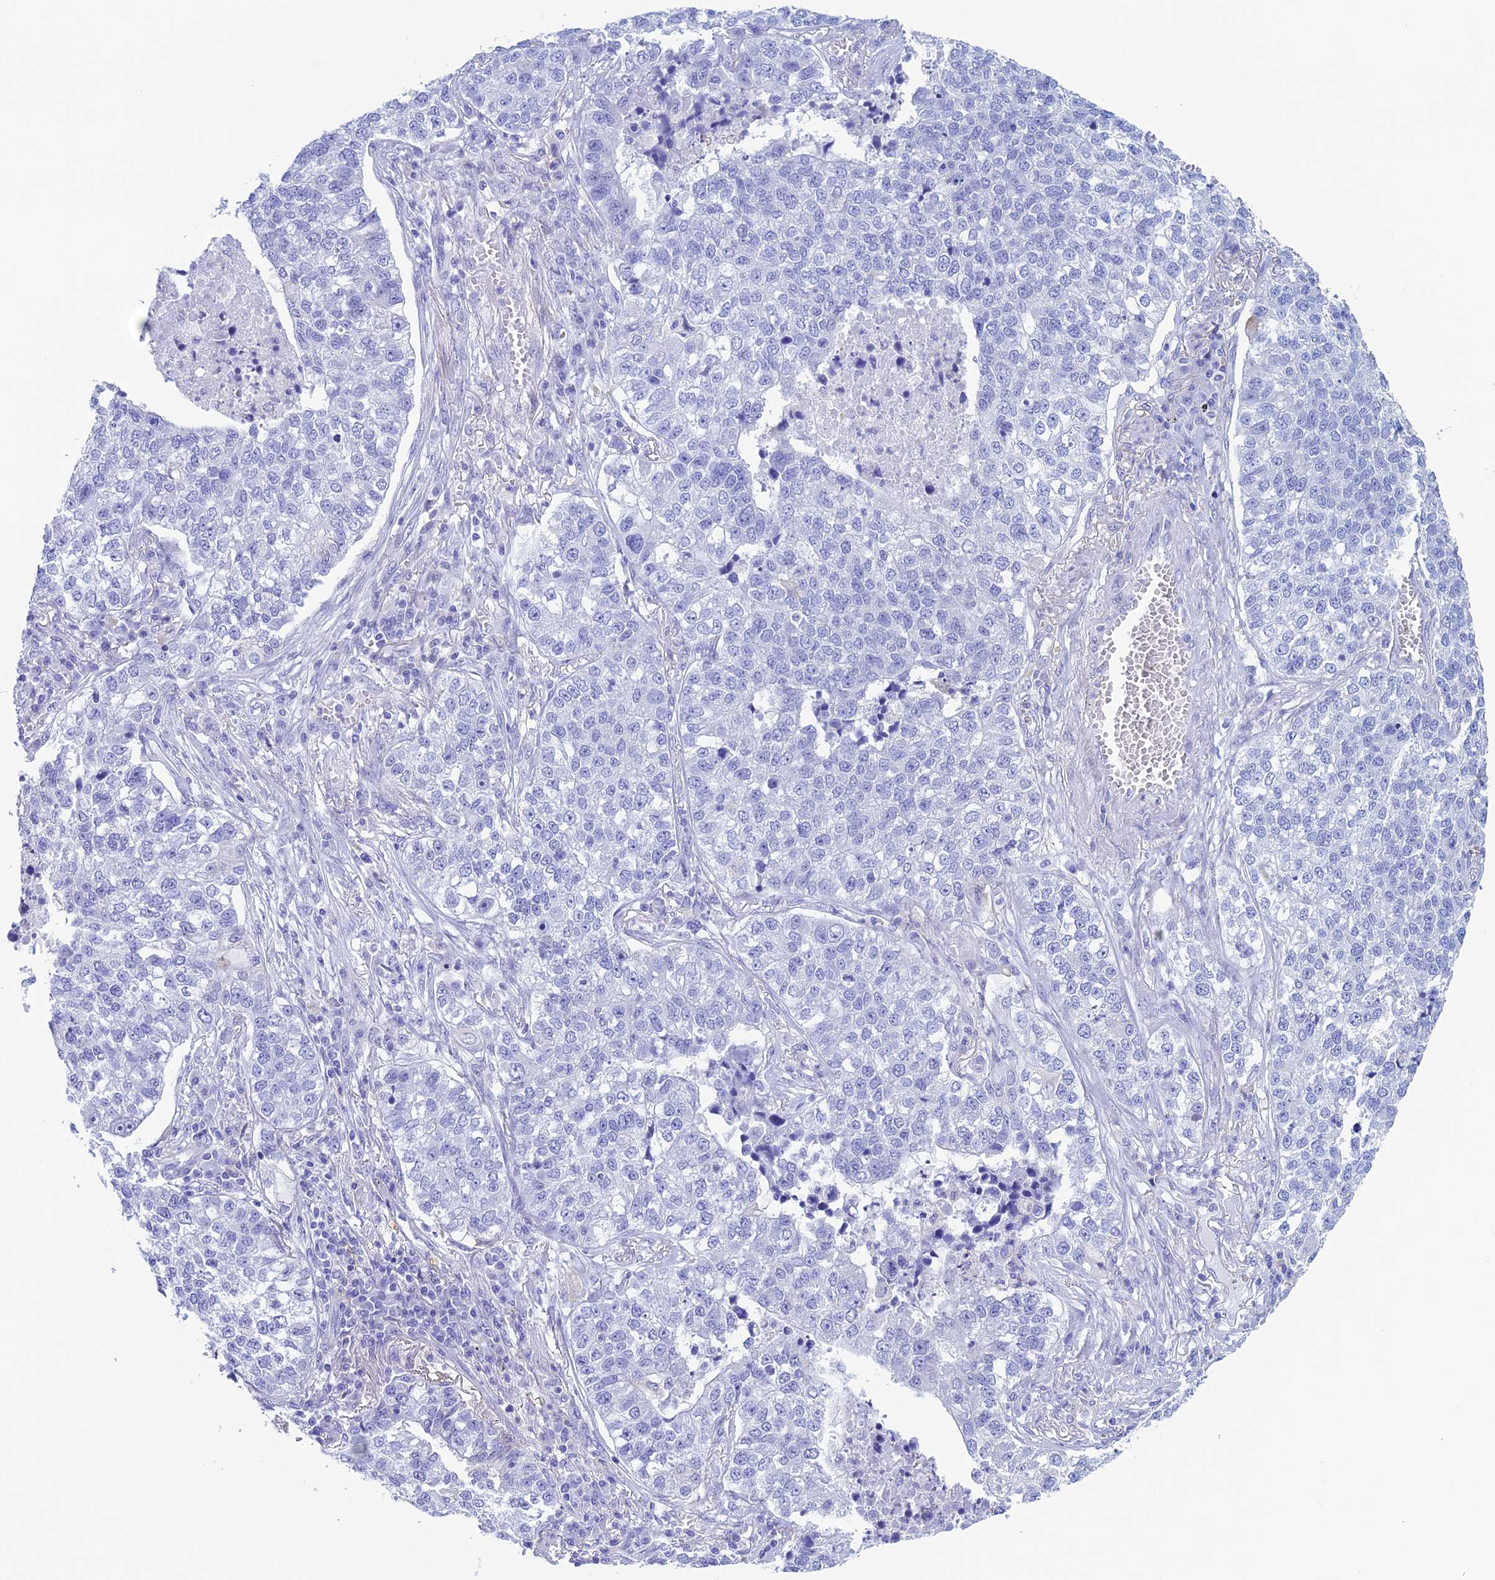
{"staining": {"intensity": "negative", "quantity": "none", "location": "none"}, "tissue": "lung cancer", "cell_type": "Tumor cells", "image_type": "cancer", "snomed": [{"axis": "morphology", "description": "Adenocarcinoma, NOS"}, {"axis": "topography", "description": "Lung"}], "caption": "A histopathology image of human lung cancer (adenocarcinoma) is negative for staining in tumor cells.", "gene": "KCNK17", "patient": {"sex": "male", "age": 49}}